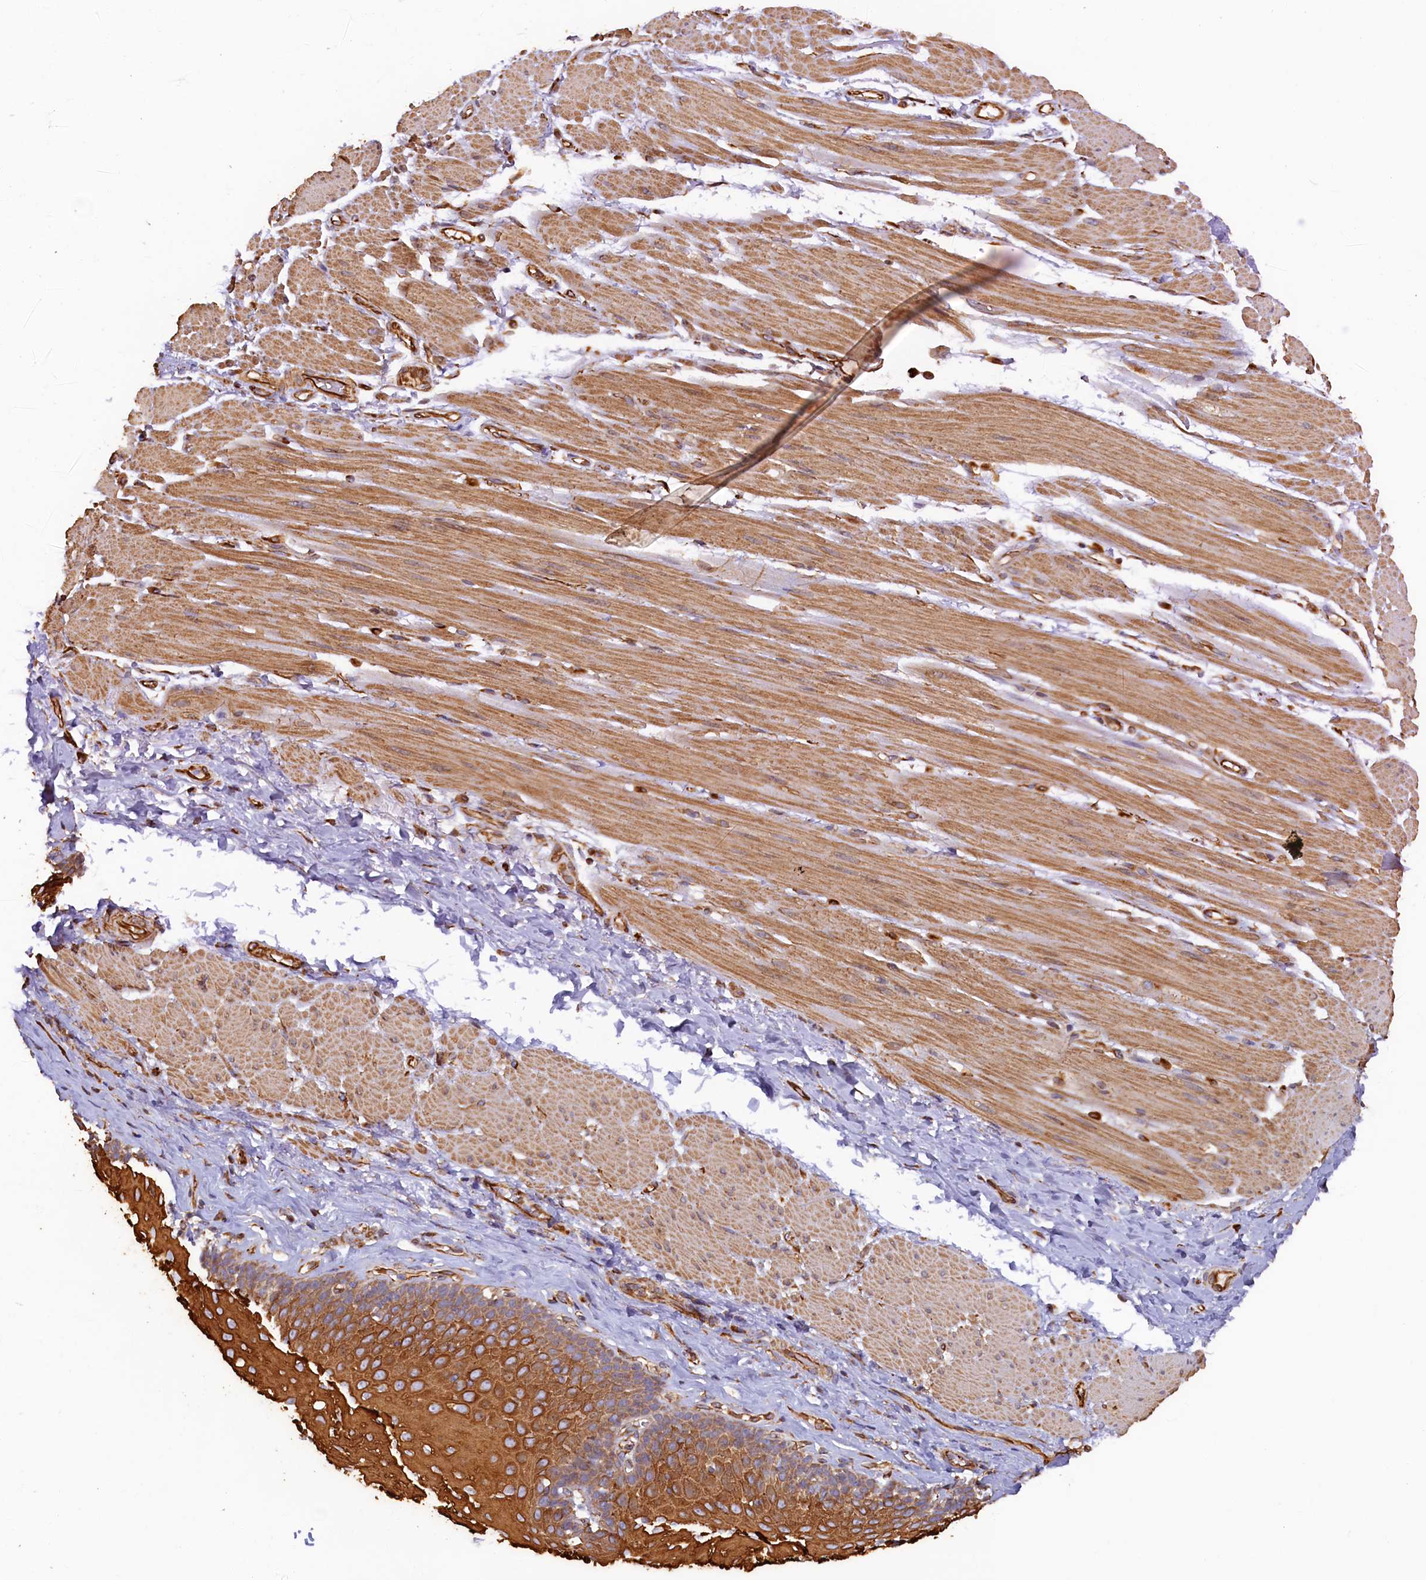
{"staining": {"intensity": "strong", "quantity": "25%-75%", "location": "cytoplasmic/membranous"}, "tissue": "esophagus", "cell_type": "Squamous epithelial cells", "image_type": "normal", "snomed": [{"axis": "morphology", "description": "Normal tissue, NOS"}, {"axis": "topography", "description": "Esophagus"}], "caption": "Immunohistochemistry of benign esophagus exhibits high levels of strong cytoplasmic/membranous positivity in about 25%-75% of squamous epithelial cells. The staining was performed using DAB (3,3'-diaminobenzidine), with brown indicating positive protein expression. Nuclei are stained blue with hematoxylin.", "gene": "LRRC57", "patient": {"sex": "female", "age": 66}}